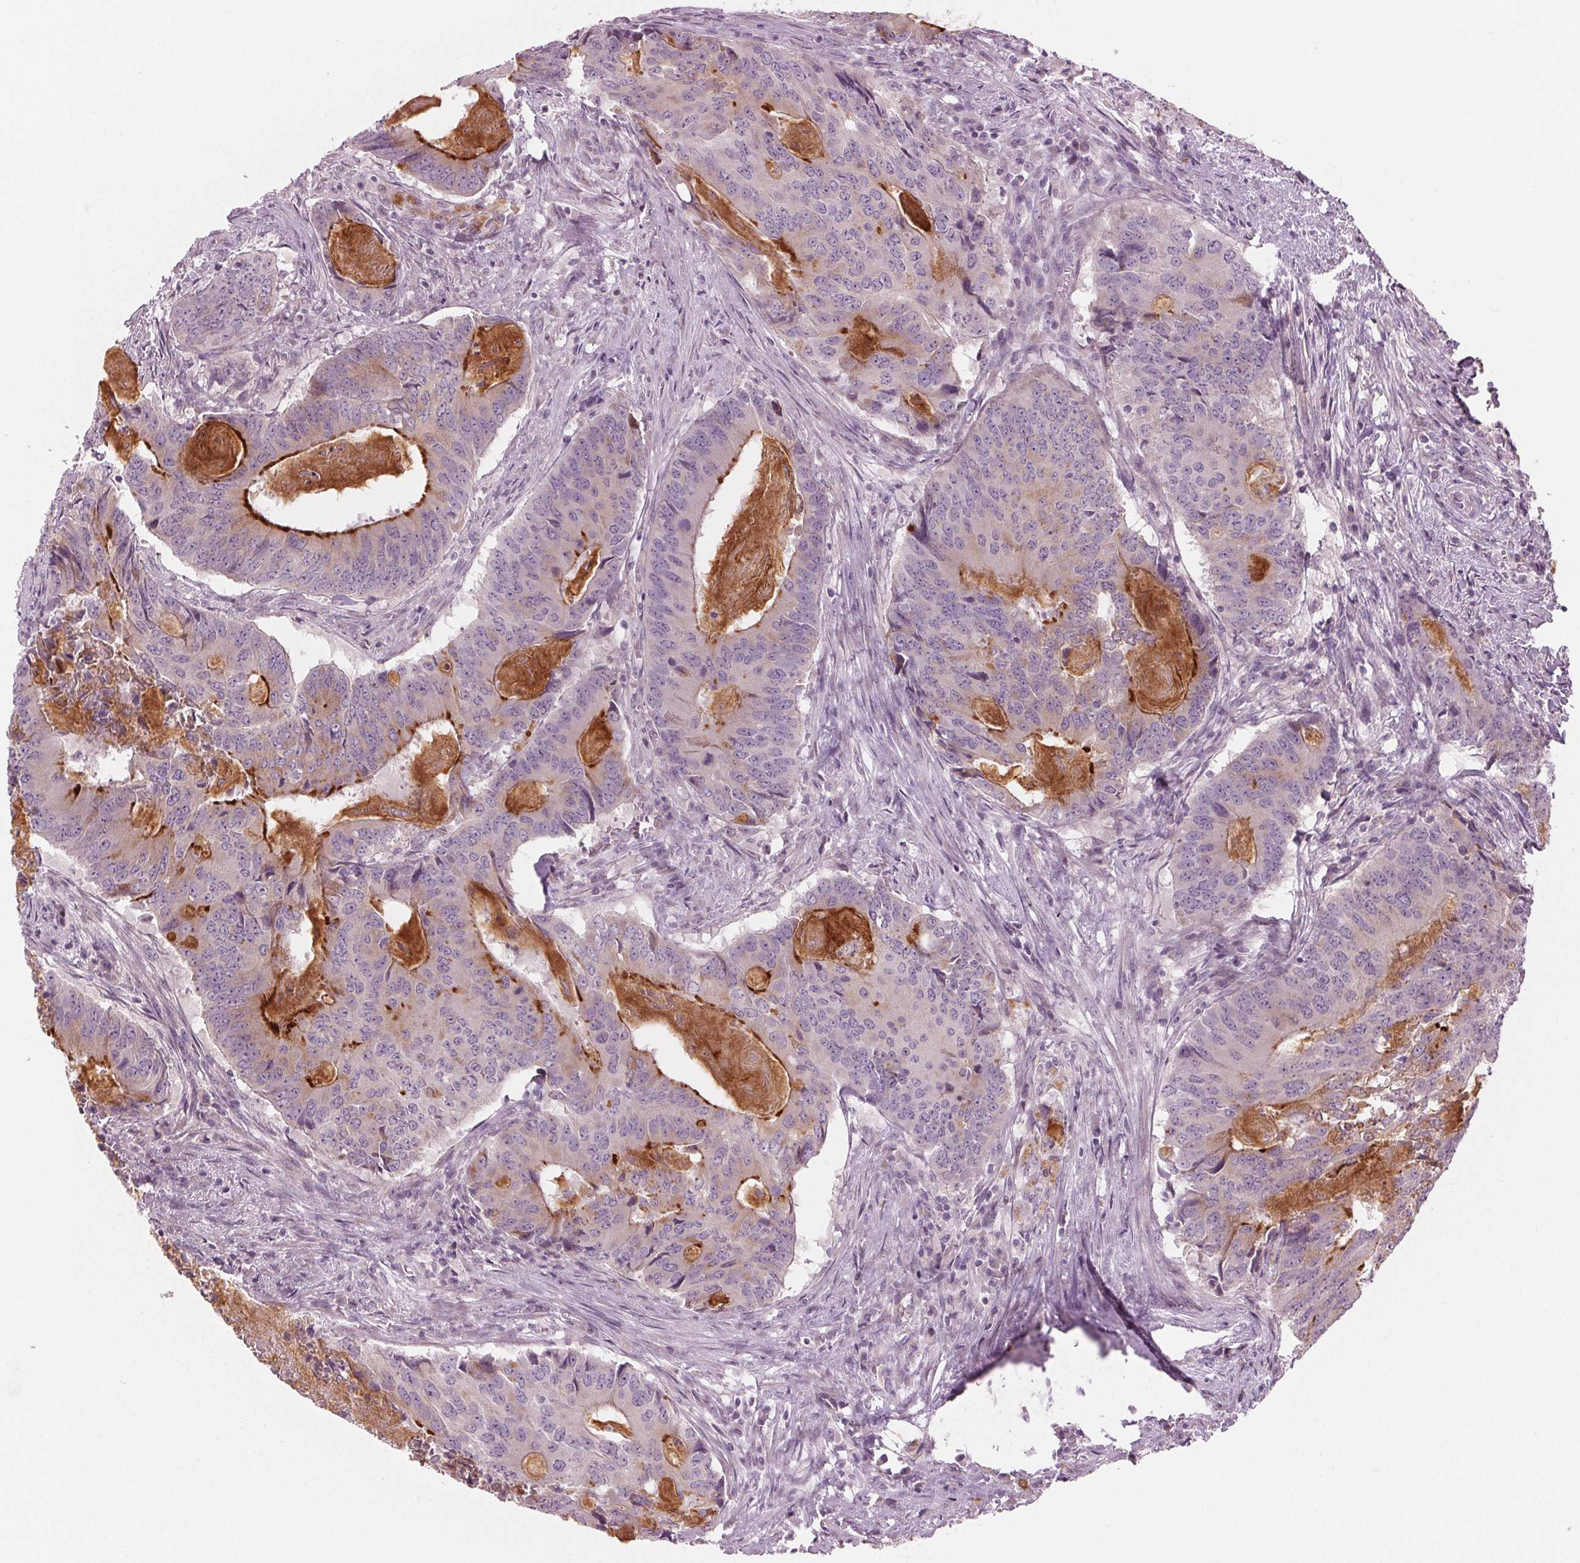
{"staining": {"intensity": "strong", "quantity": "<25%", "location": "cytoplasmic/membranous"}, "tissue": "colorectal cancer", "cell_type": "Tumor cells", "image_type": "cancer", "snomed": [{"axis": "morphology", "description": "Adenocarcinoma, NOS"}, {"axis": "topography", "description": "Colon"}], "caption": "The photomicrograph shows staining of colorectal cancer, revealing strong cytoplasmic/membranous protein expression (brown color) within tumor cells. (brown staining indicates protein expression, while blue staining denotes nuclei).", "gene": "PRAP1", "patient": {"sex": "male", "age": 67}}